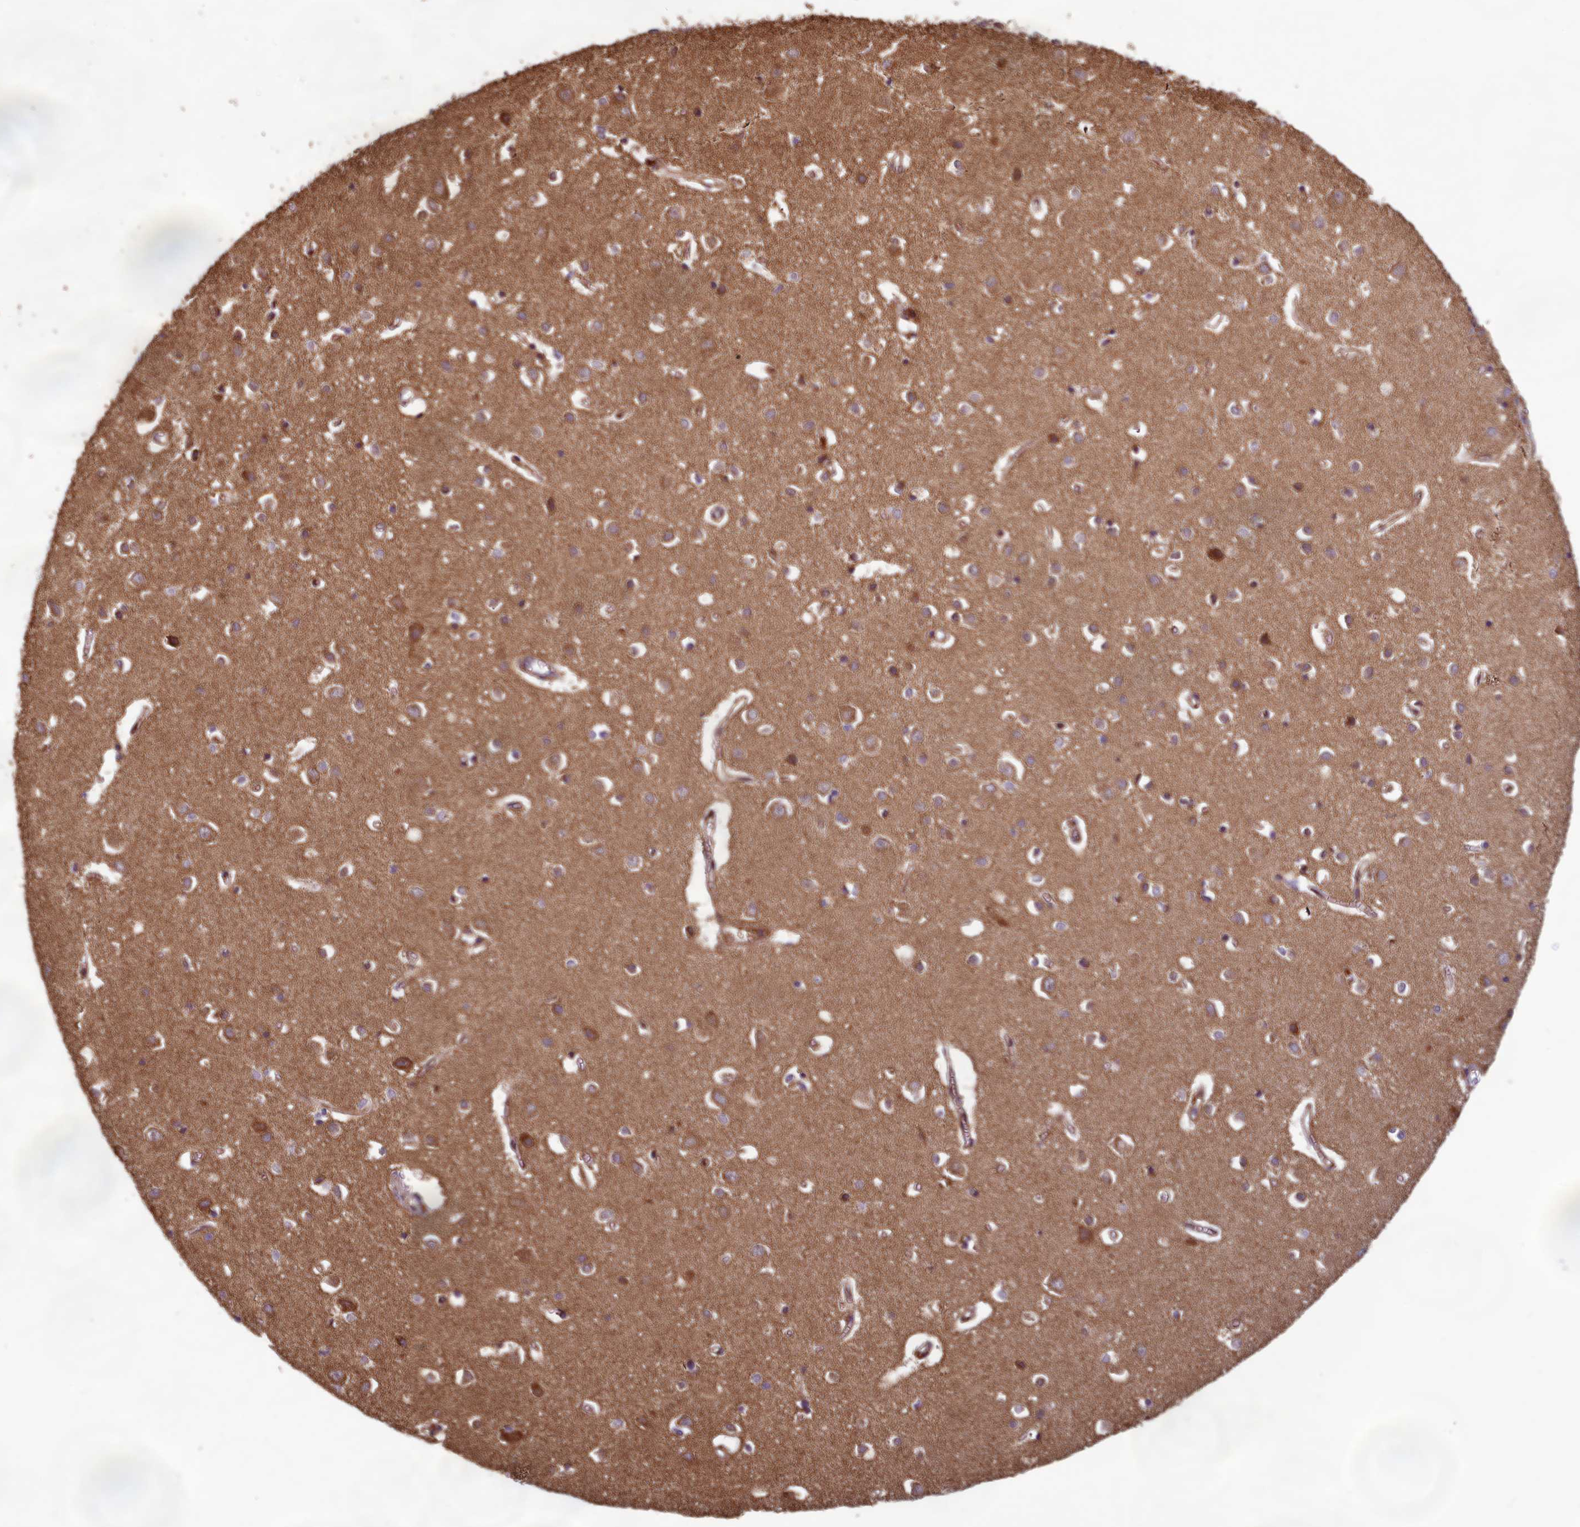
{"staining": {"intensity": "moderate", "quantity": ">75%", "location": "cytoplasmic/membranous"}, "tissue": "cerebral cortex", "cell_type": "Endothelial cells", "image_type": "normal", "snomed": [{"axis": "morphology", "description": "Normal tissue, NOS"}, {"axis": "topography", "description": "Cerebral cortex"}], "caption": "This photomicrograph exhibits immunohistochemistry (IHC) staining of normal cerebral cortex, with medium moderate cytoplasmic/membranous staining in approximately >75% of endothelial cells.", "gene": "CCDC15", "patient": {"sex": "female", "age": 64}}